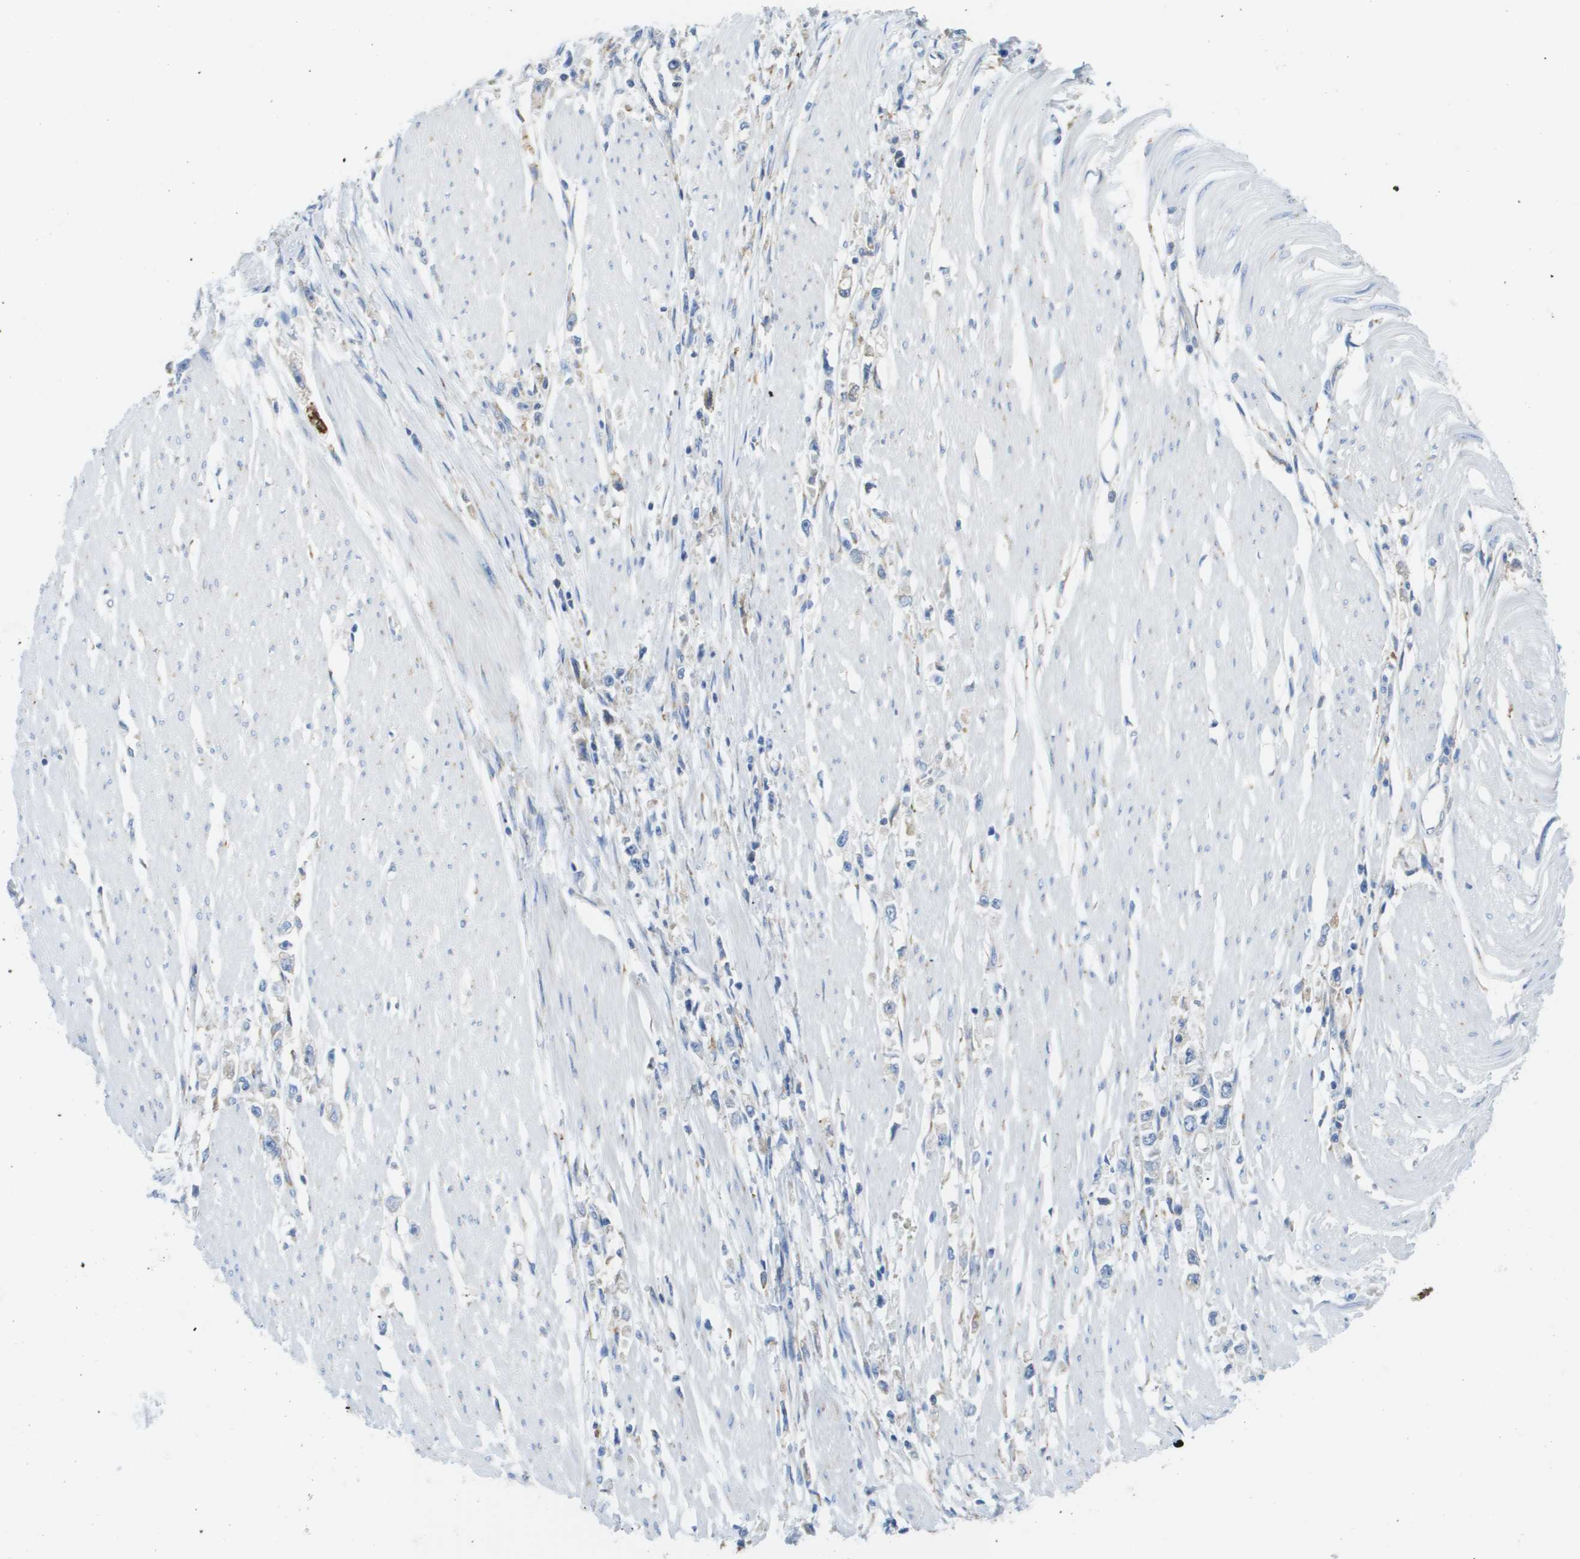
{"staining": {"intensity": "negative", "quantity": "none", "location": "none"}, "tissue": "stomach cancer", "cell_type": "Tumor cells", "image_type": "cancer", "snomed": [{"axis": "morphology", "description": "Adenocarcinoma, NOS"}, {"axis": "topography", "description": "Stomach"}], "caption": "Immunohistochemistry (IHC) photomicrograph of neoplastic tissue: human stomach cancer stained with DAB (3,3'-diaminobenzidine) exhibits no significant protein staining in tumor cells.", "gene": "SDR42E1", "patient": {"sex": "female", "age": 59}}